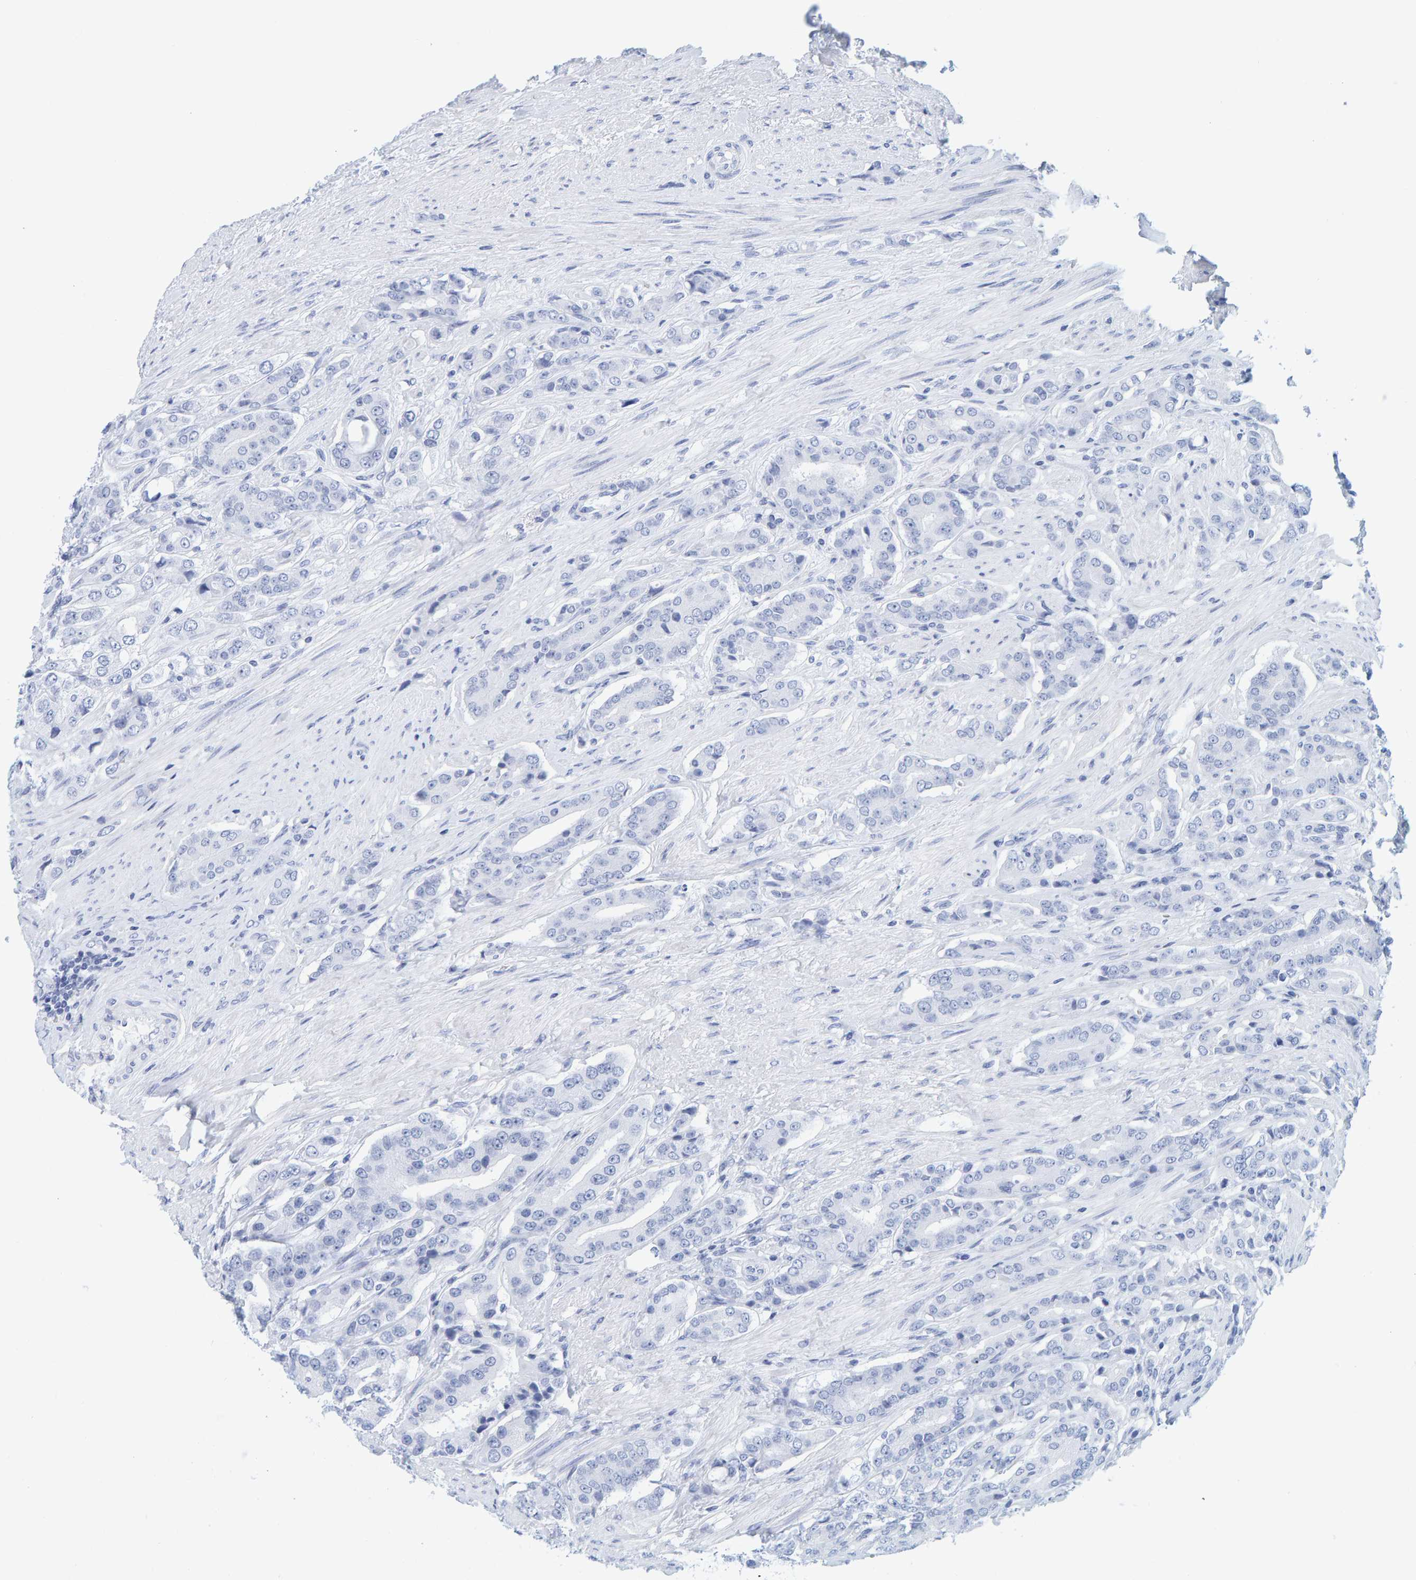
{"staining": {"intensity": "negative", "quantity": "none", "location": "none"}, "tissue": "prostate cancer", "cell_type": "Tumor cells", "image_type": "cancer", "snomed": [{"axis": "morphology", "description": "Adenocarcinoma, High grade"}, {"axis": "topography", "description": "Prostate"}], "caption": "A micrograph of human prostate cancer is negative for staining in tumor cells. (Immunohistochemistry (ihc), brightfield microscopy, high magnification).", "gene": "SFTPC", "patient": {"sex": "male", "age": 71}}